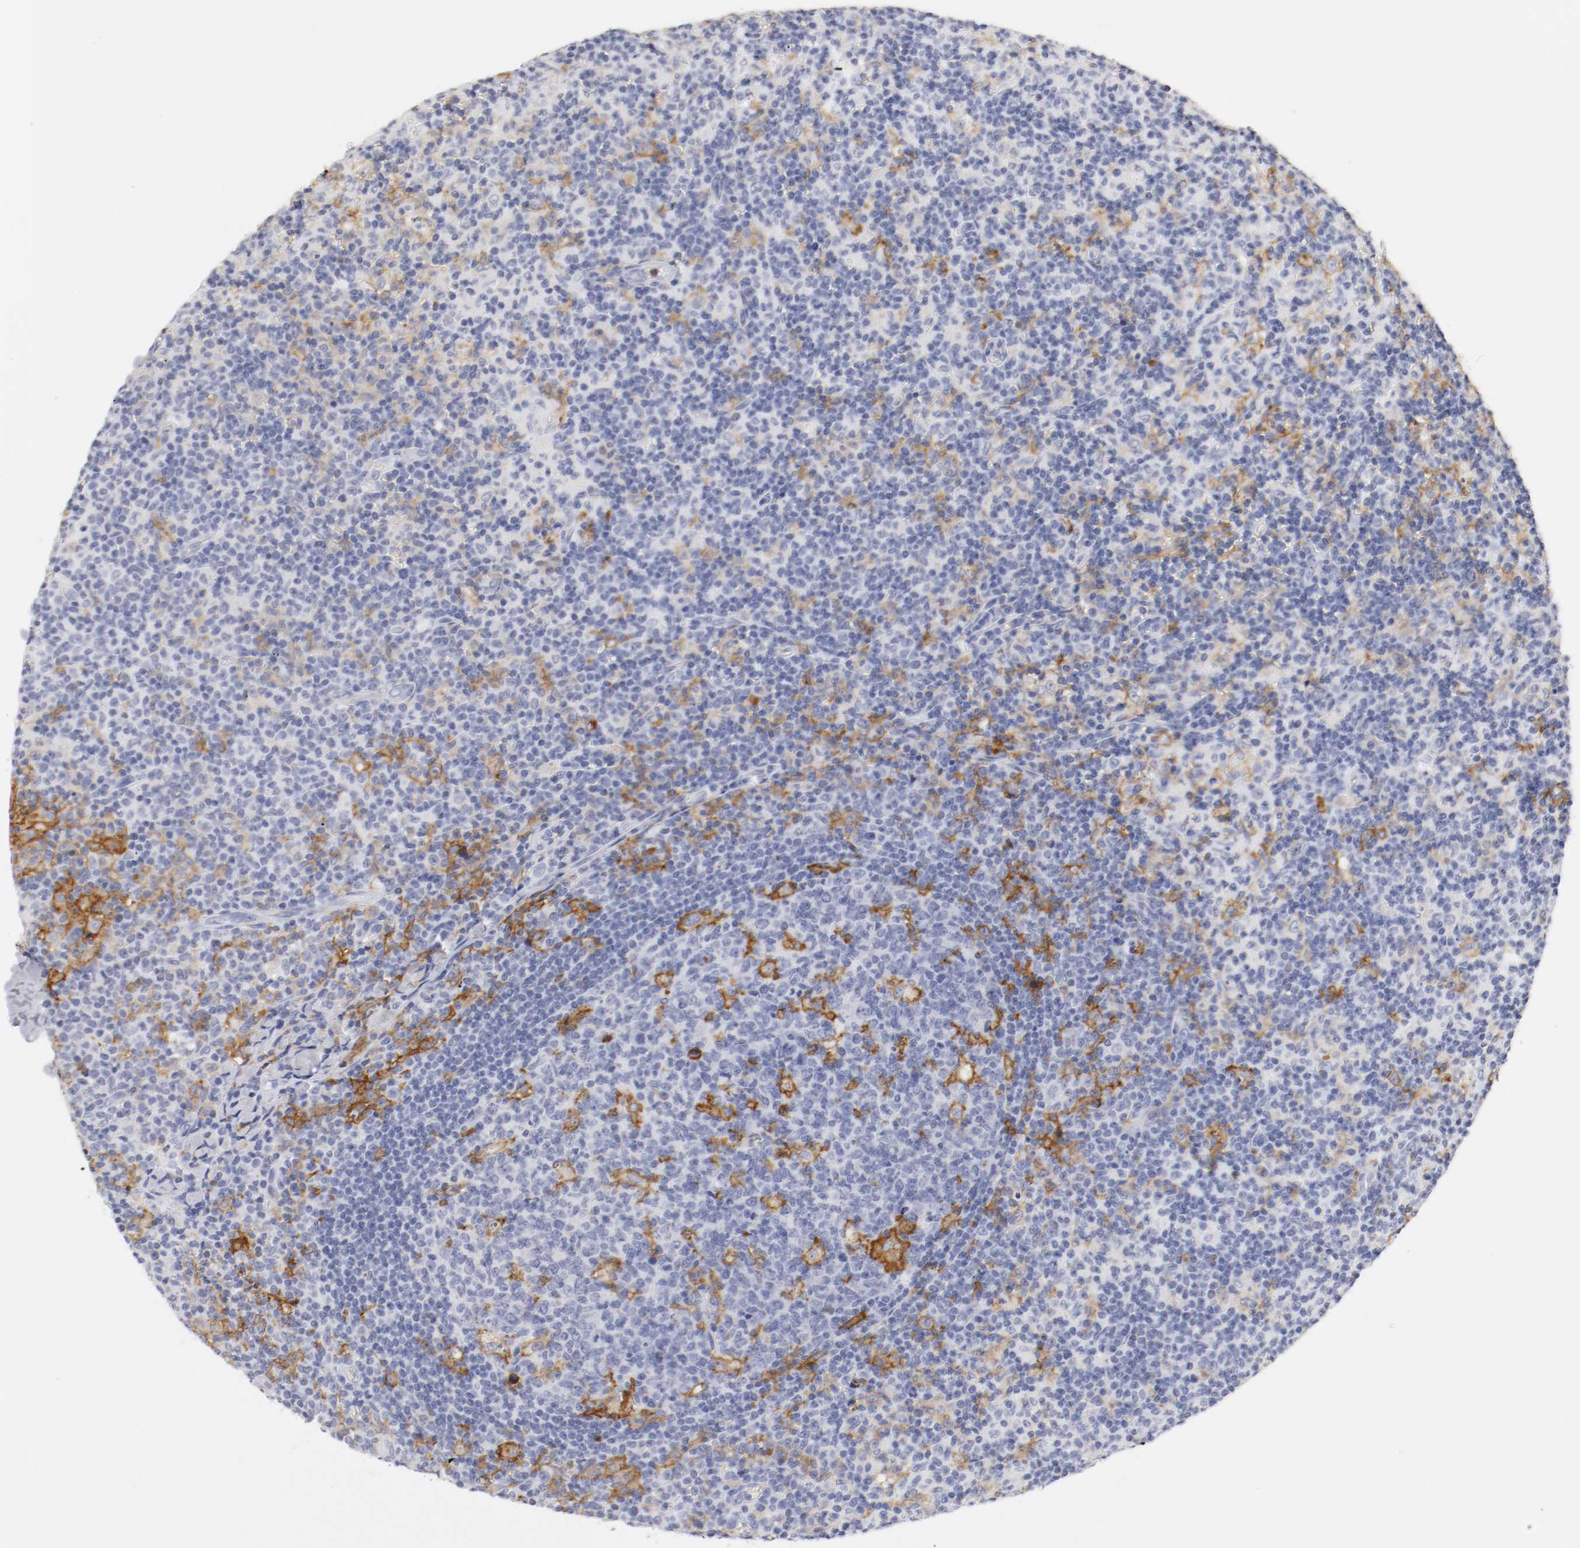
{"staining": {"intensity": "strong", "quantity": "<25%", "location": "cytoplasmic/membranous"}, "tissue": "lymph node", "cell_type": "Germinal center cells", "image_type": "normal", "snomed": [{"axis": "morphology", "description": "Normal tissue, NOS"}, {"axis": "morphology", "description": "Inflammation, NOS"}, {"axis": "topography", "description": "Lymph node"}], "caption": "High-power microscopy captured an immunohistochemistry (IHC) histopathology image of unremarkable lymph node, revealing strong cytoplasmic/membranous expression in about <25% of germinal center cells. (DAB (3,3'-diaminobenzidine) = brown stain, brightfield microscopy at high magnification).", "gene": "ITGAX", "patient": {"sex": "male", "age": 55}}